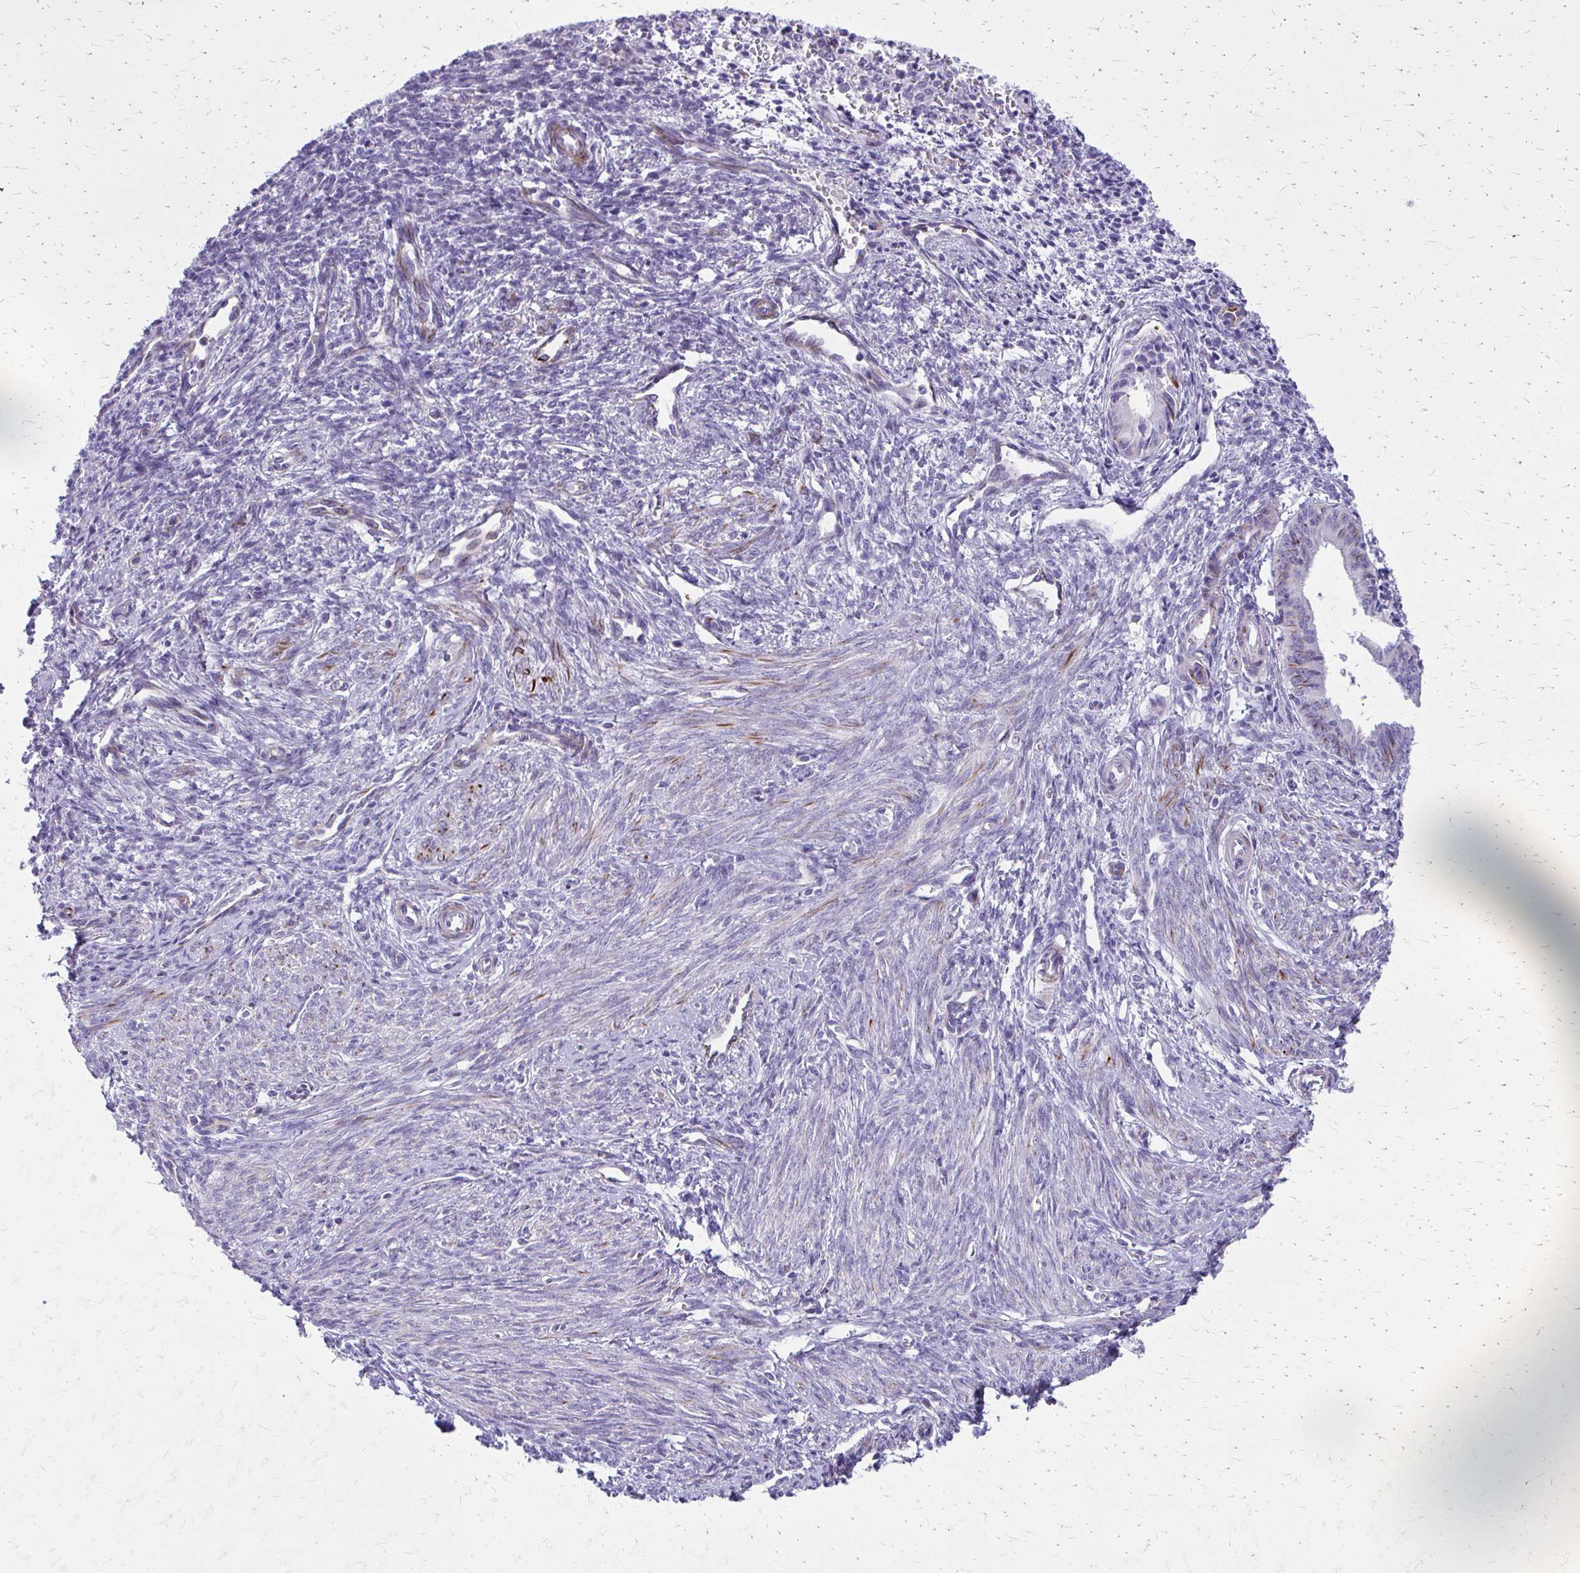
{"staining": {"intensity": "negative", "quantity": "none", "location": "none"}, "tissue": "endometrial cancer", "cell_type": "Tumor cells", "image_type": "cancer", "snomed": [{"axis": "morphology", "description": "Adenocarcinoma, NOS"}, {"axis": "topography", "description": "Endometrium"}], "caption": "An IHC photomicrograph of adenocarcinoma (endometrial) is shown. There is no staining in tumor cells of adenocarcinoma (endometrial).", "gene": "TRIM6", "patient": {"sex": "female", "age": 50}}